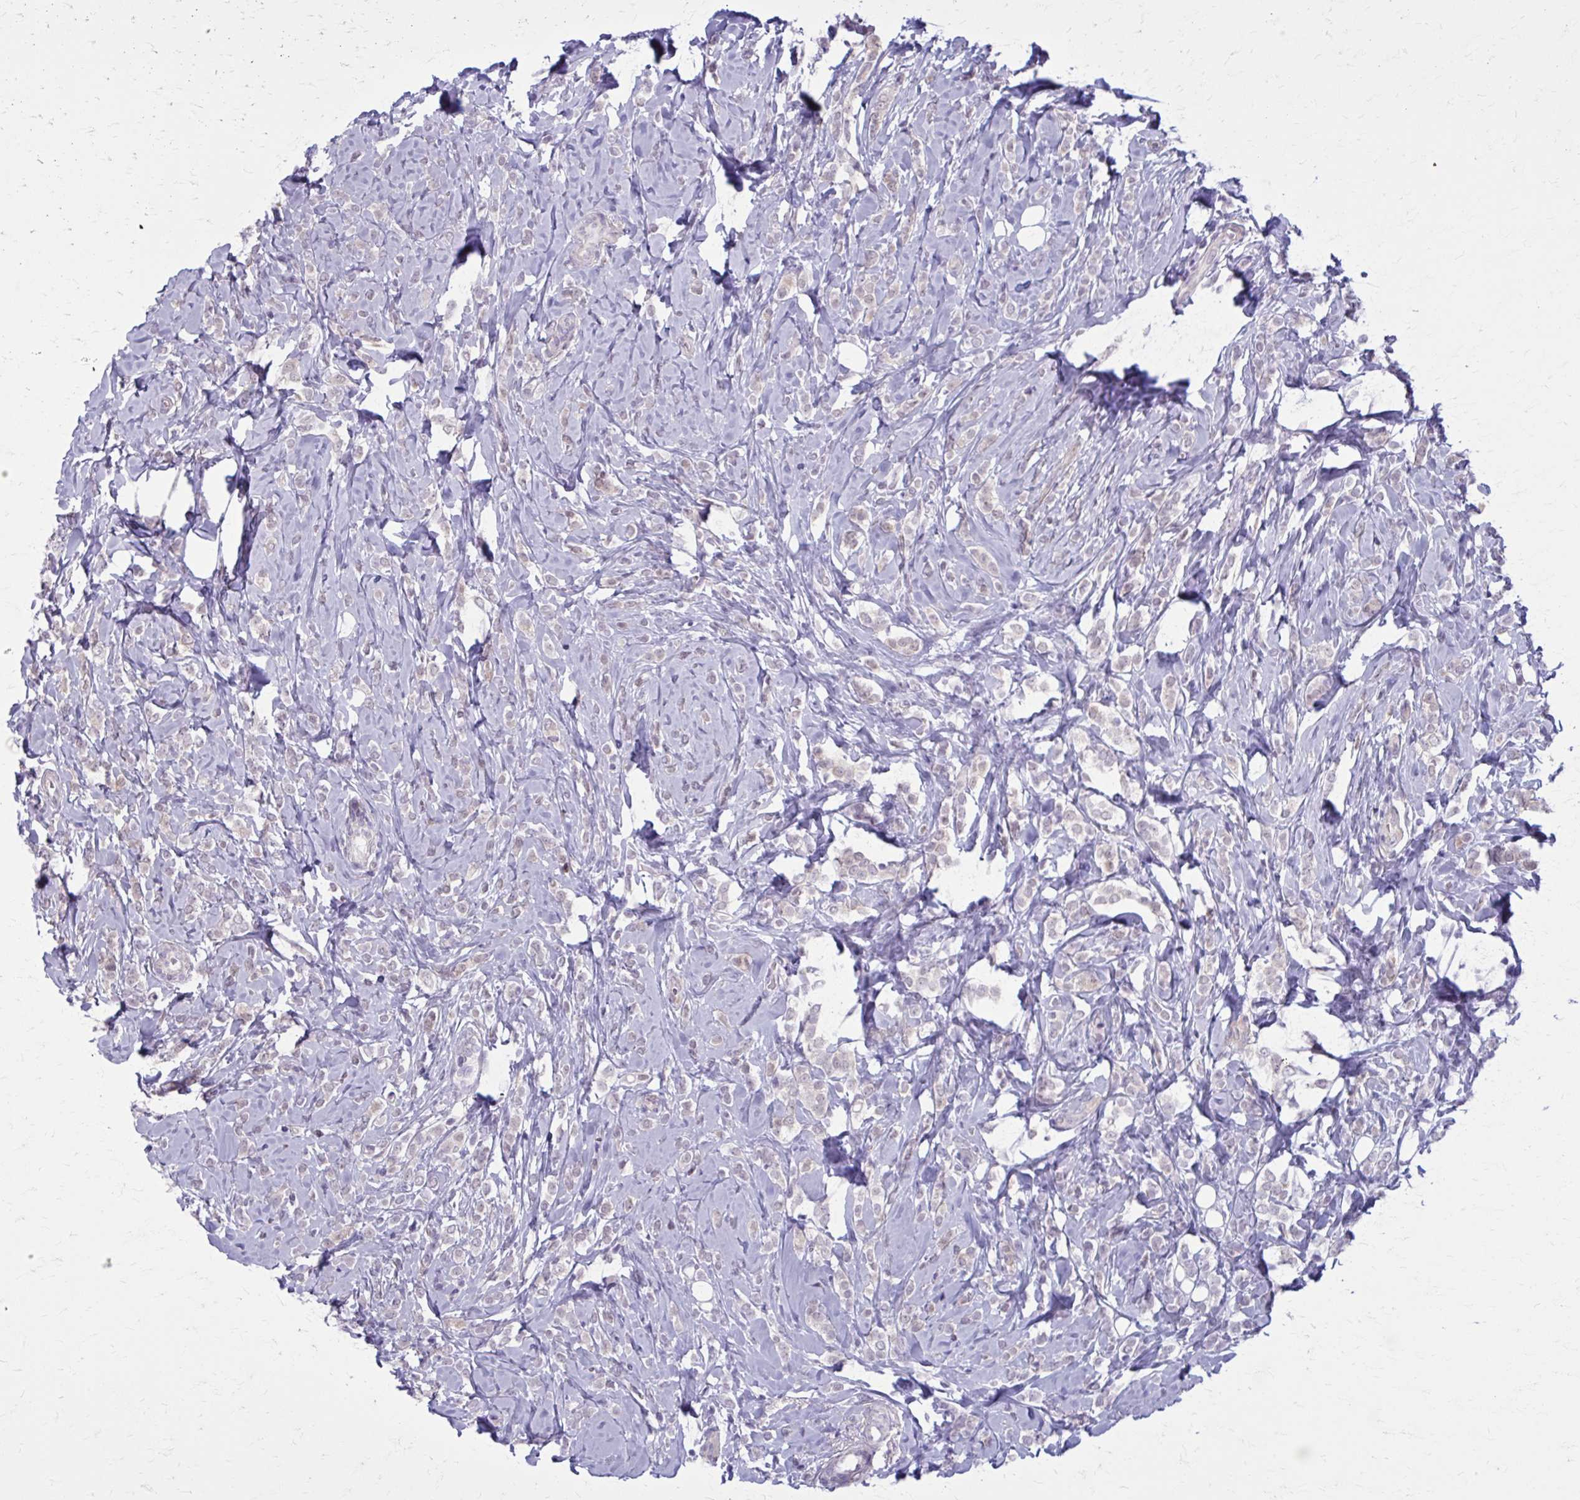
{"staining": {"intensity": "negative", "quantity": "none", "location": "none"}, "tissue": "breast cancer", "cell_type": "Tumor cells", "image_type": "cancer", "snomed": [{"axis": "morphology", "description": "Lobular carcinoma"}, {"axis": "topography", "description": "Breast"}], "caption": "Tumor cells show no significant positivity in breast cancer.", "gene": "NUMBL", "patient": {"sex": "female", "age": 49}}